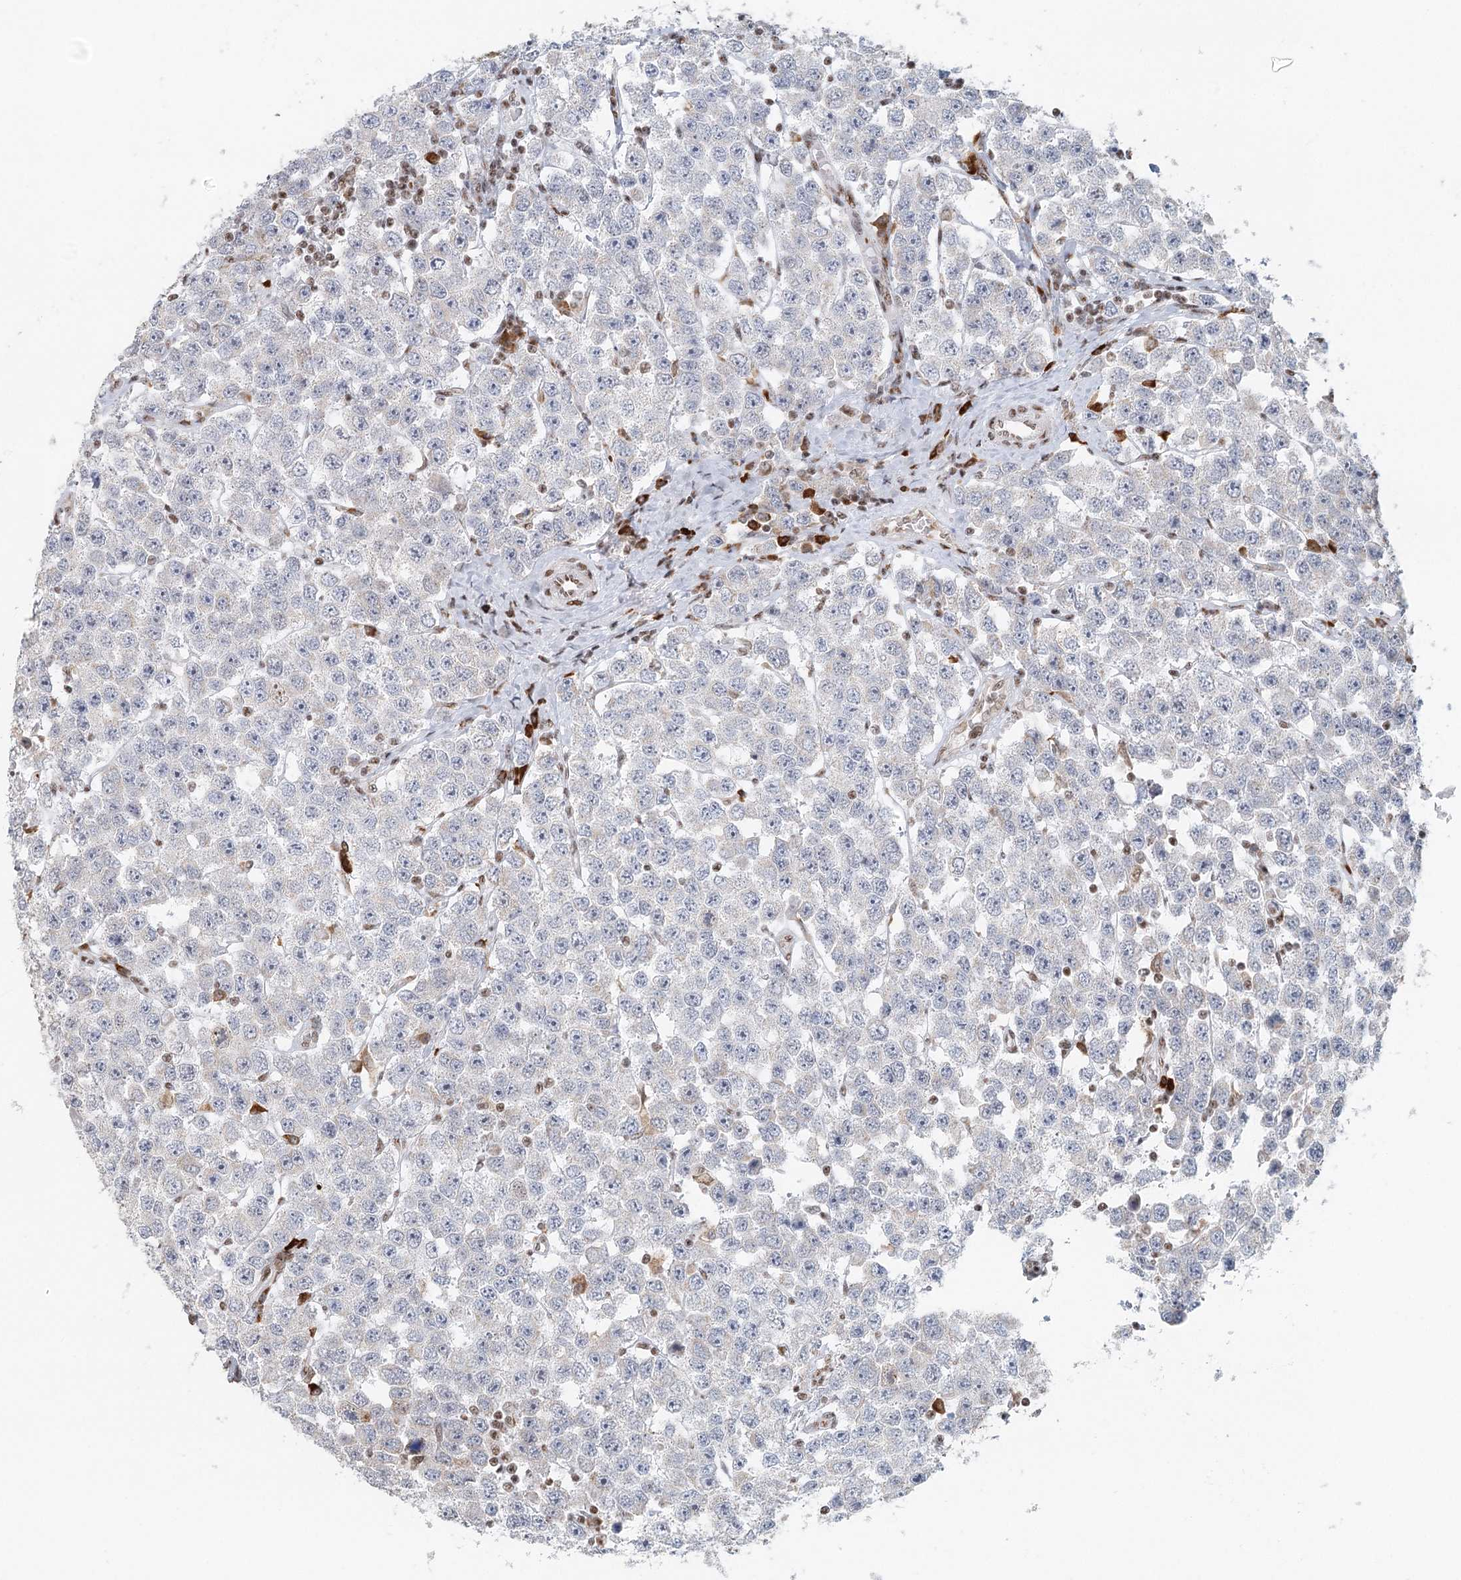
{"staining": {"intensity": "negative", "quantity": "none", "location": "none"}, "tissue": "testis cancer", "cell_type": "Tumor cells", "image_type": "cancer", "snomed": [{"axis": "morphology", "description": "Seminoma, NOS"}, {"axis": "topography", "description": "Testis"}], "caption": "Immunohistochemistry photomicrograph of neoplastic tissue: testis cancer (seminoma) stained with DAB shows no significant protein positivity in tumor cells. Brightfield microscopy of immunohistochemistry (IHC) stained with DAB (brown) and hematoxylin (blue), captured at high magnification.", "gene": "BNIP5", "patient": {"sex": "male", "age": 28}}